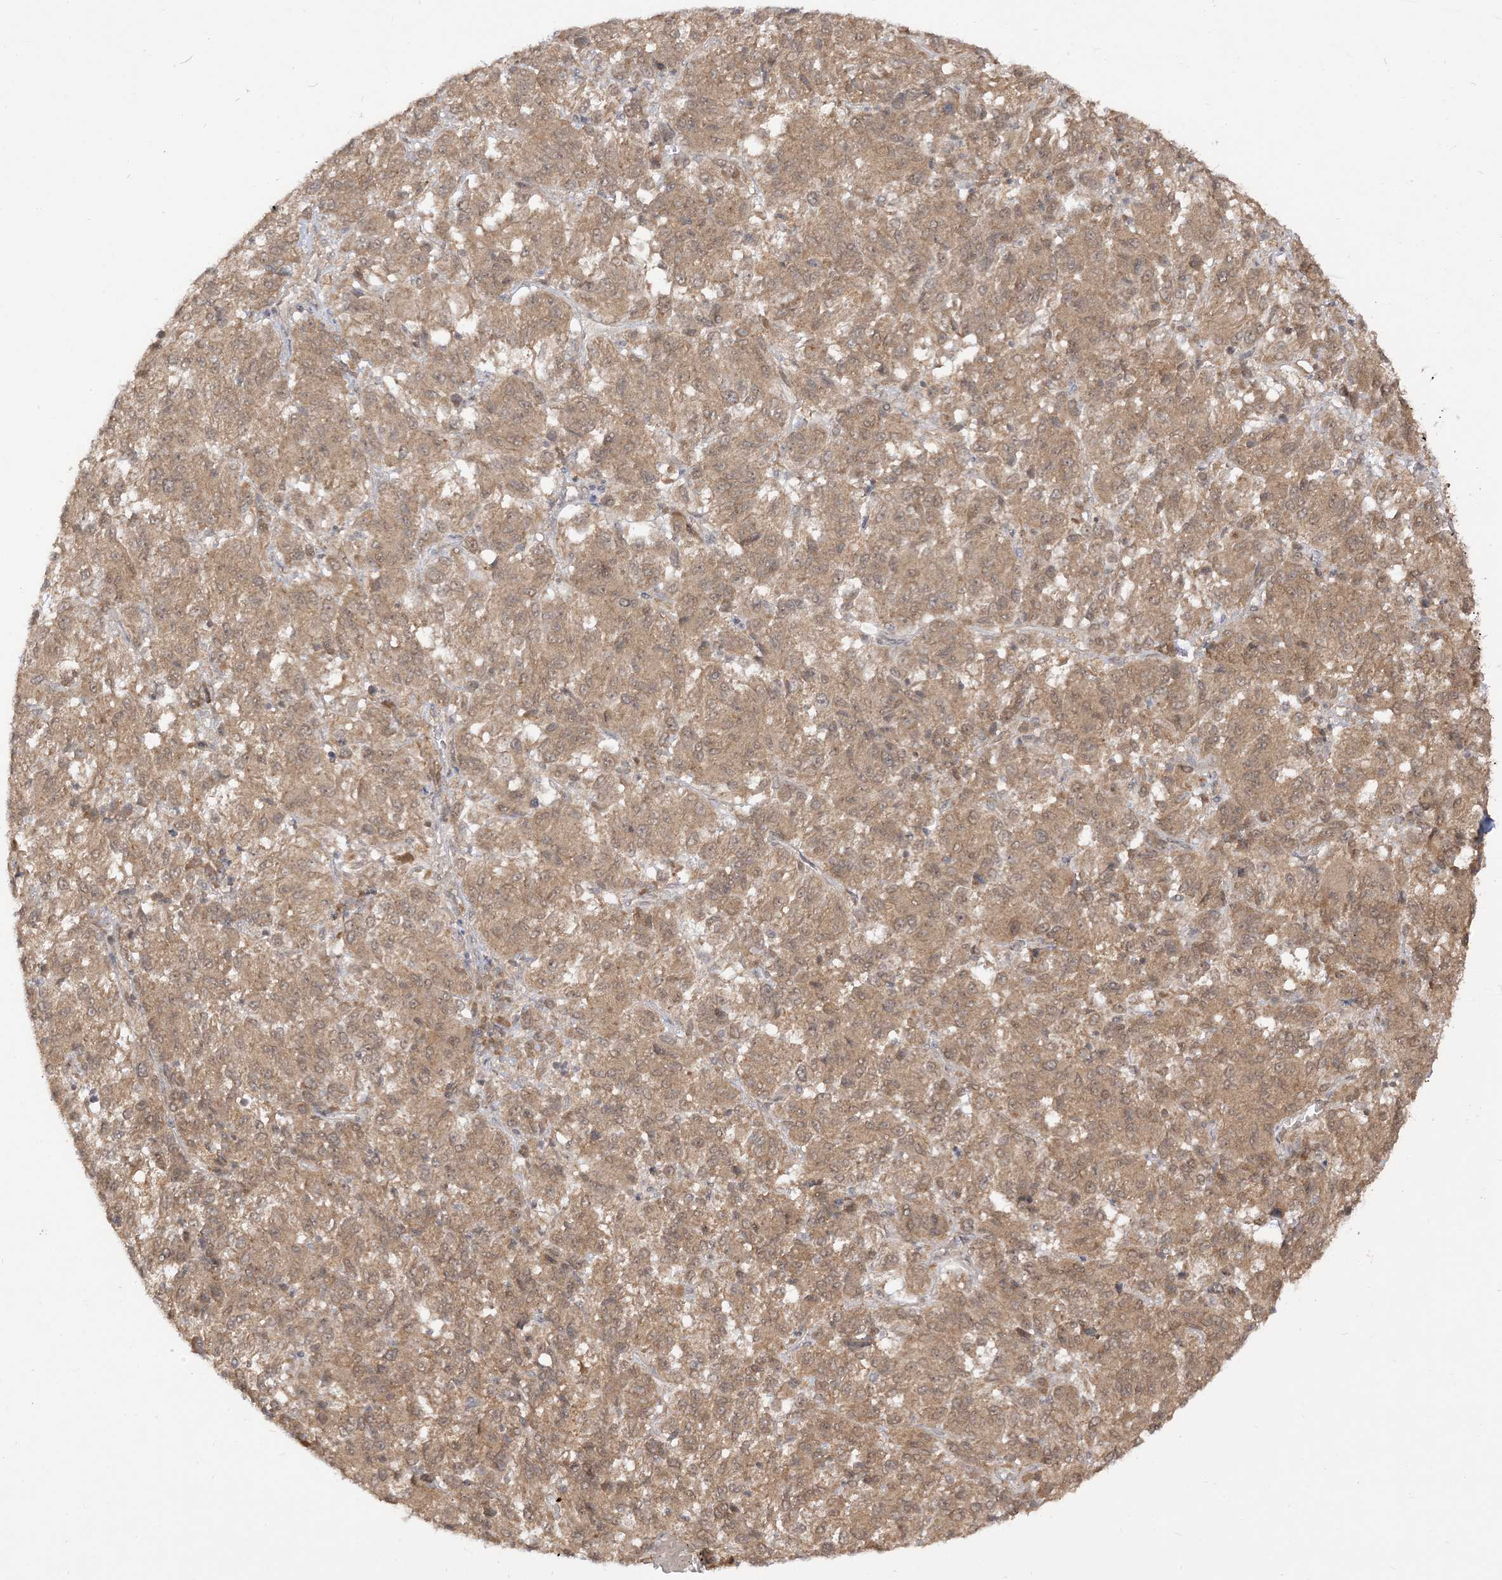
{"staining": {"intensity": "moderate", "quantity": ">75%", "location": "cytoplasmic/membranous,nuclear"}, "tissue": "melanoma", "cell_type": "Tumor cells", "image_type": "cancer", "snomed": [{"axis": "morphology", "description": "Malignant melanoma, Metastatic site"}, {"axis": "topography", "description": "Lung"}], "caption": "This photomicrograph shows IHC staining of human malignant melanoma (metastatic site), with medium moderate cytoplasmic/membranous and nuclear staining in approximately >75% of tumor cells.", "gene": "TBCC", "patient": {"sex": "male", "age": 64}}